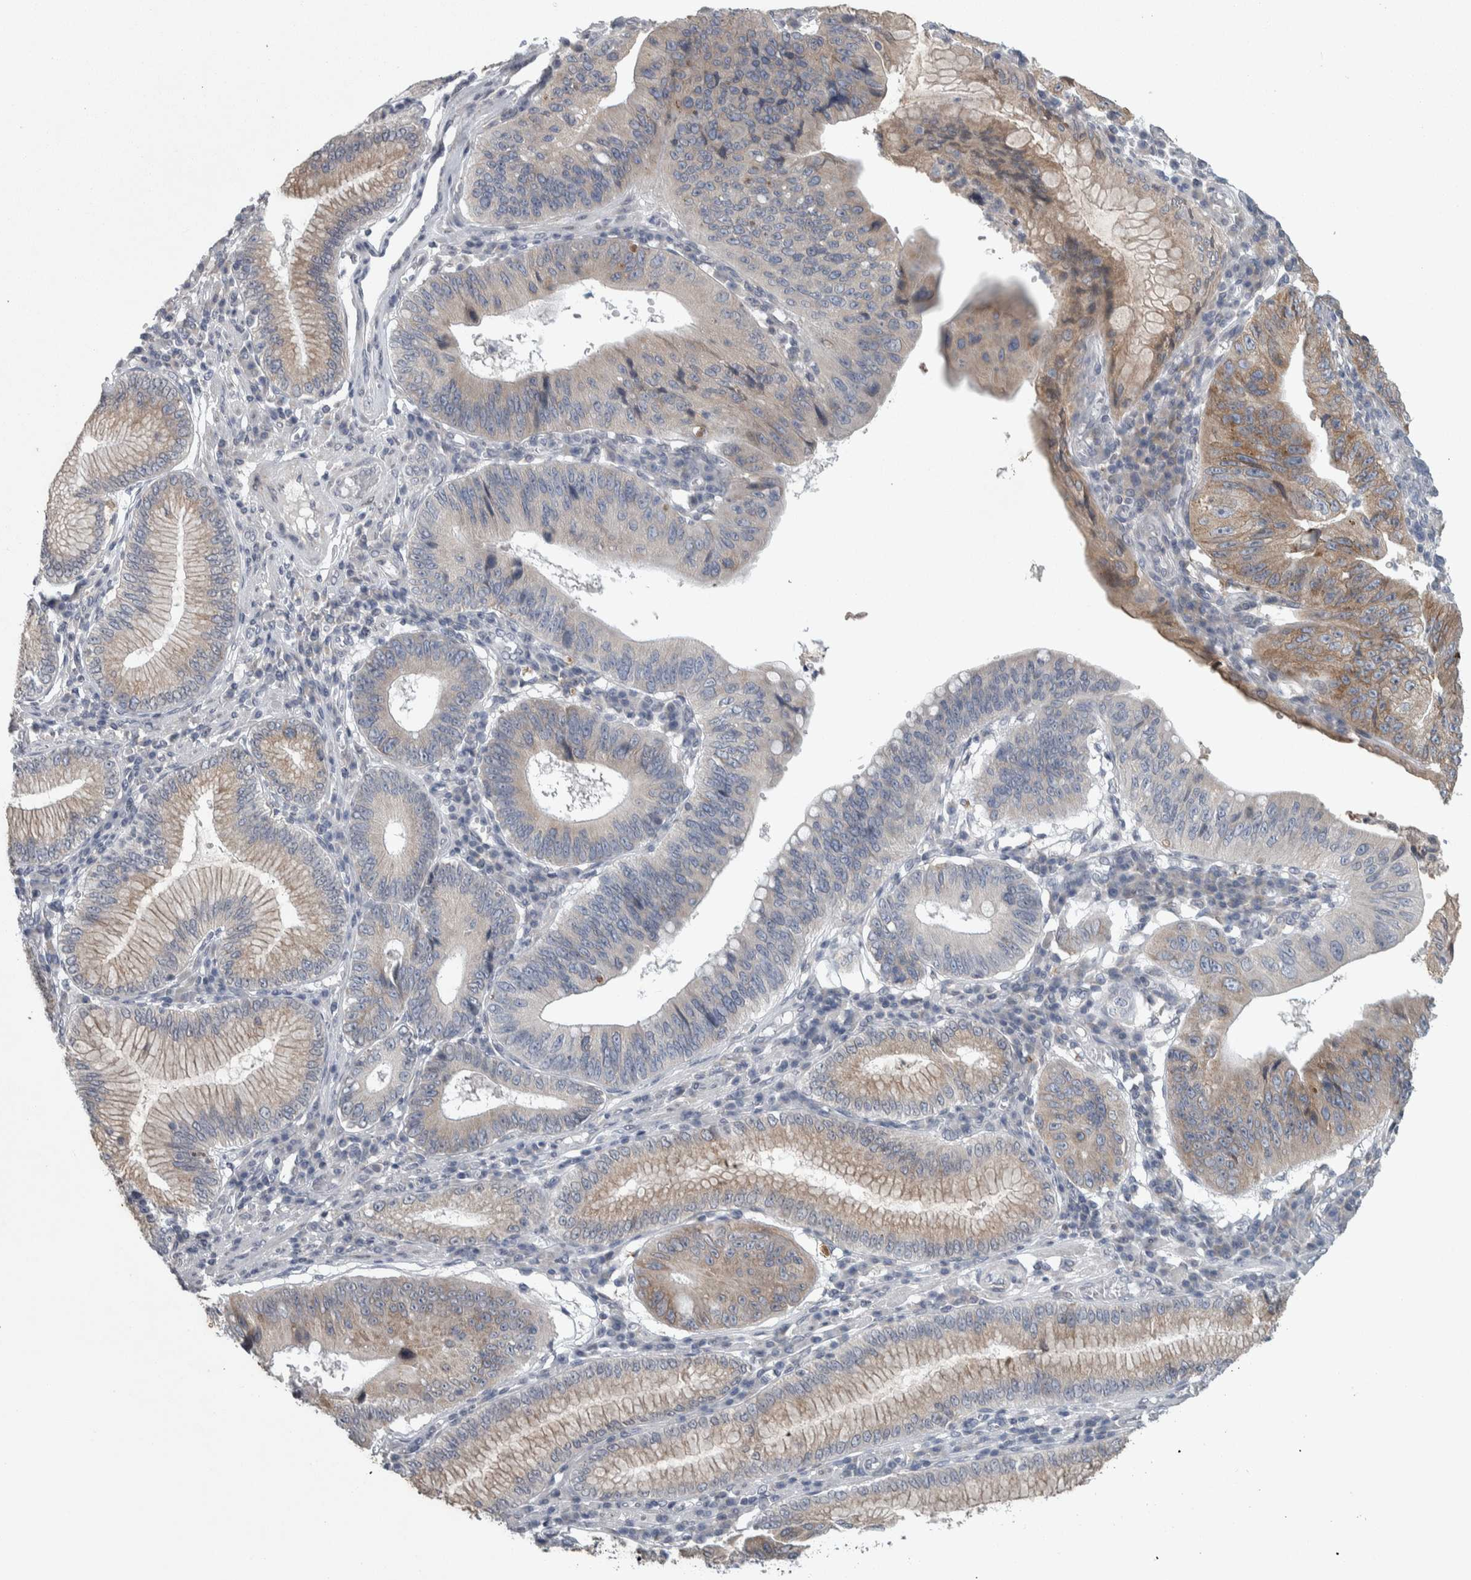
{"staining": {"intensity": "moderate", "quantity": ">75%", "location": "cytoplasmic/membranous"}, "tissue": "stomach cancer", "cell_type": "Tumor cells", "image_type": "cancer", "snomed": [{"axis": "morphology", "description": "Adenocarcinoma, NOS"}, {"axis": "topography", "description": "Stomach"}], "caption": "Immunohistochemistry micrograph of stomach adenocarcinoma stained for a protein (brown), which reveals medium levels of moderate cytoplasmic/membranous expression in approximately >75% of tumor cells.", "gene": "SIGMAR1", "patient": {"sex": "male", "age": 59}}